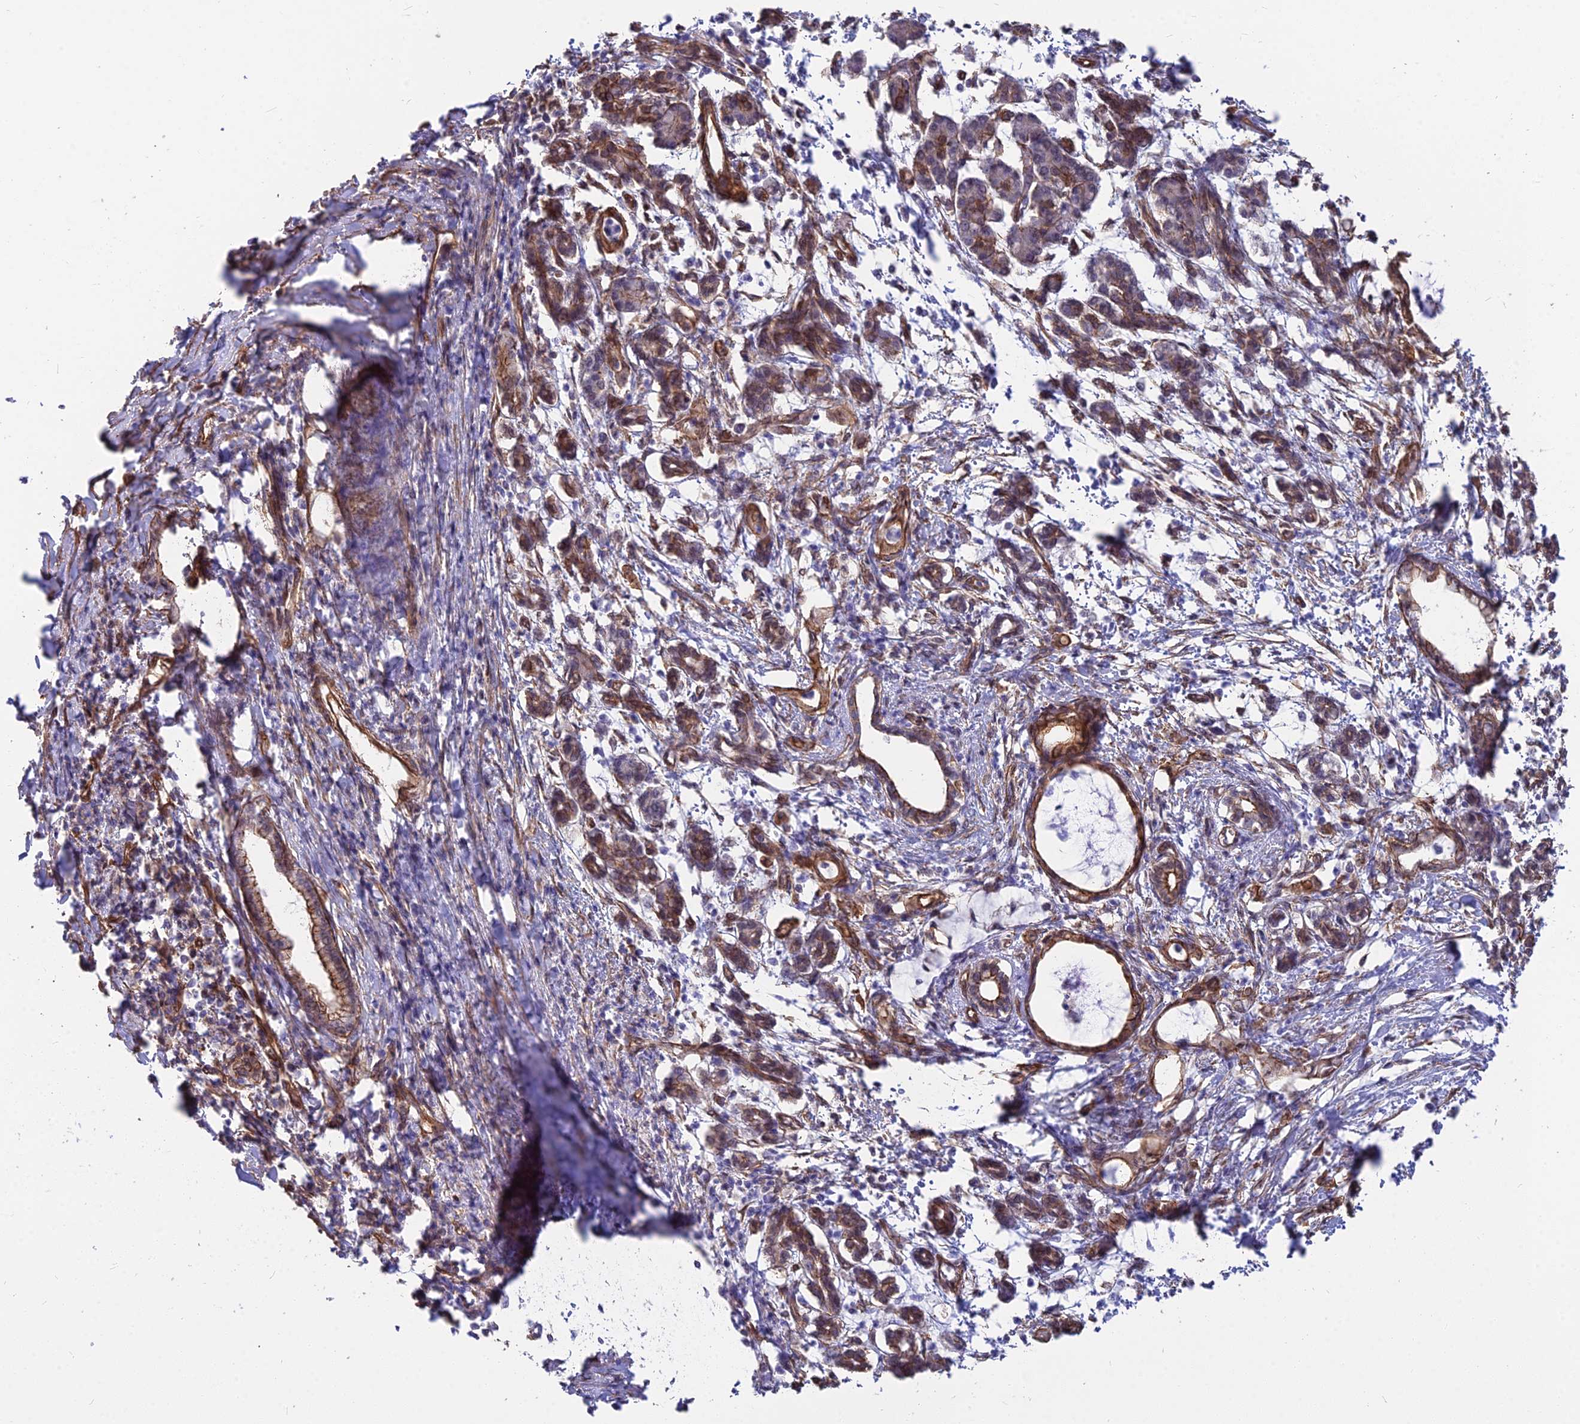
{"staining": {"intensity": "moderate", "quantity": ">75%", "location": "cytoplasmic/membranous"}, "tissue": "pancreatic cancer", "cell_type": "Tumor cells", "image_type": "cancer", "snomed": [{"axis": "morphology", "description": "Adenocarcinoma, NOS"}, {"axis": "topography", "description": "Pancreas"}], "caption": "DAB immunohistochemical staining of adenocarcinoma (pancreatic) exhibits moderate cytoplasmic/membranous protein expression in about >75% of tumor cells. The staining was performed using DAB, with brown indicating positive protein expression. Nuclei are stained blue with hematoxylin.", "gene": "YJU2", "patient": {"sex": "female", "age": 55}}